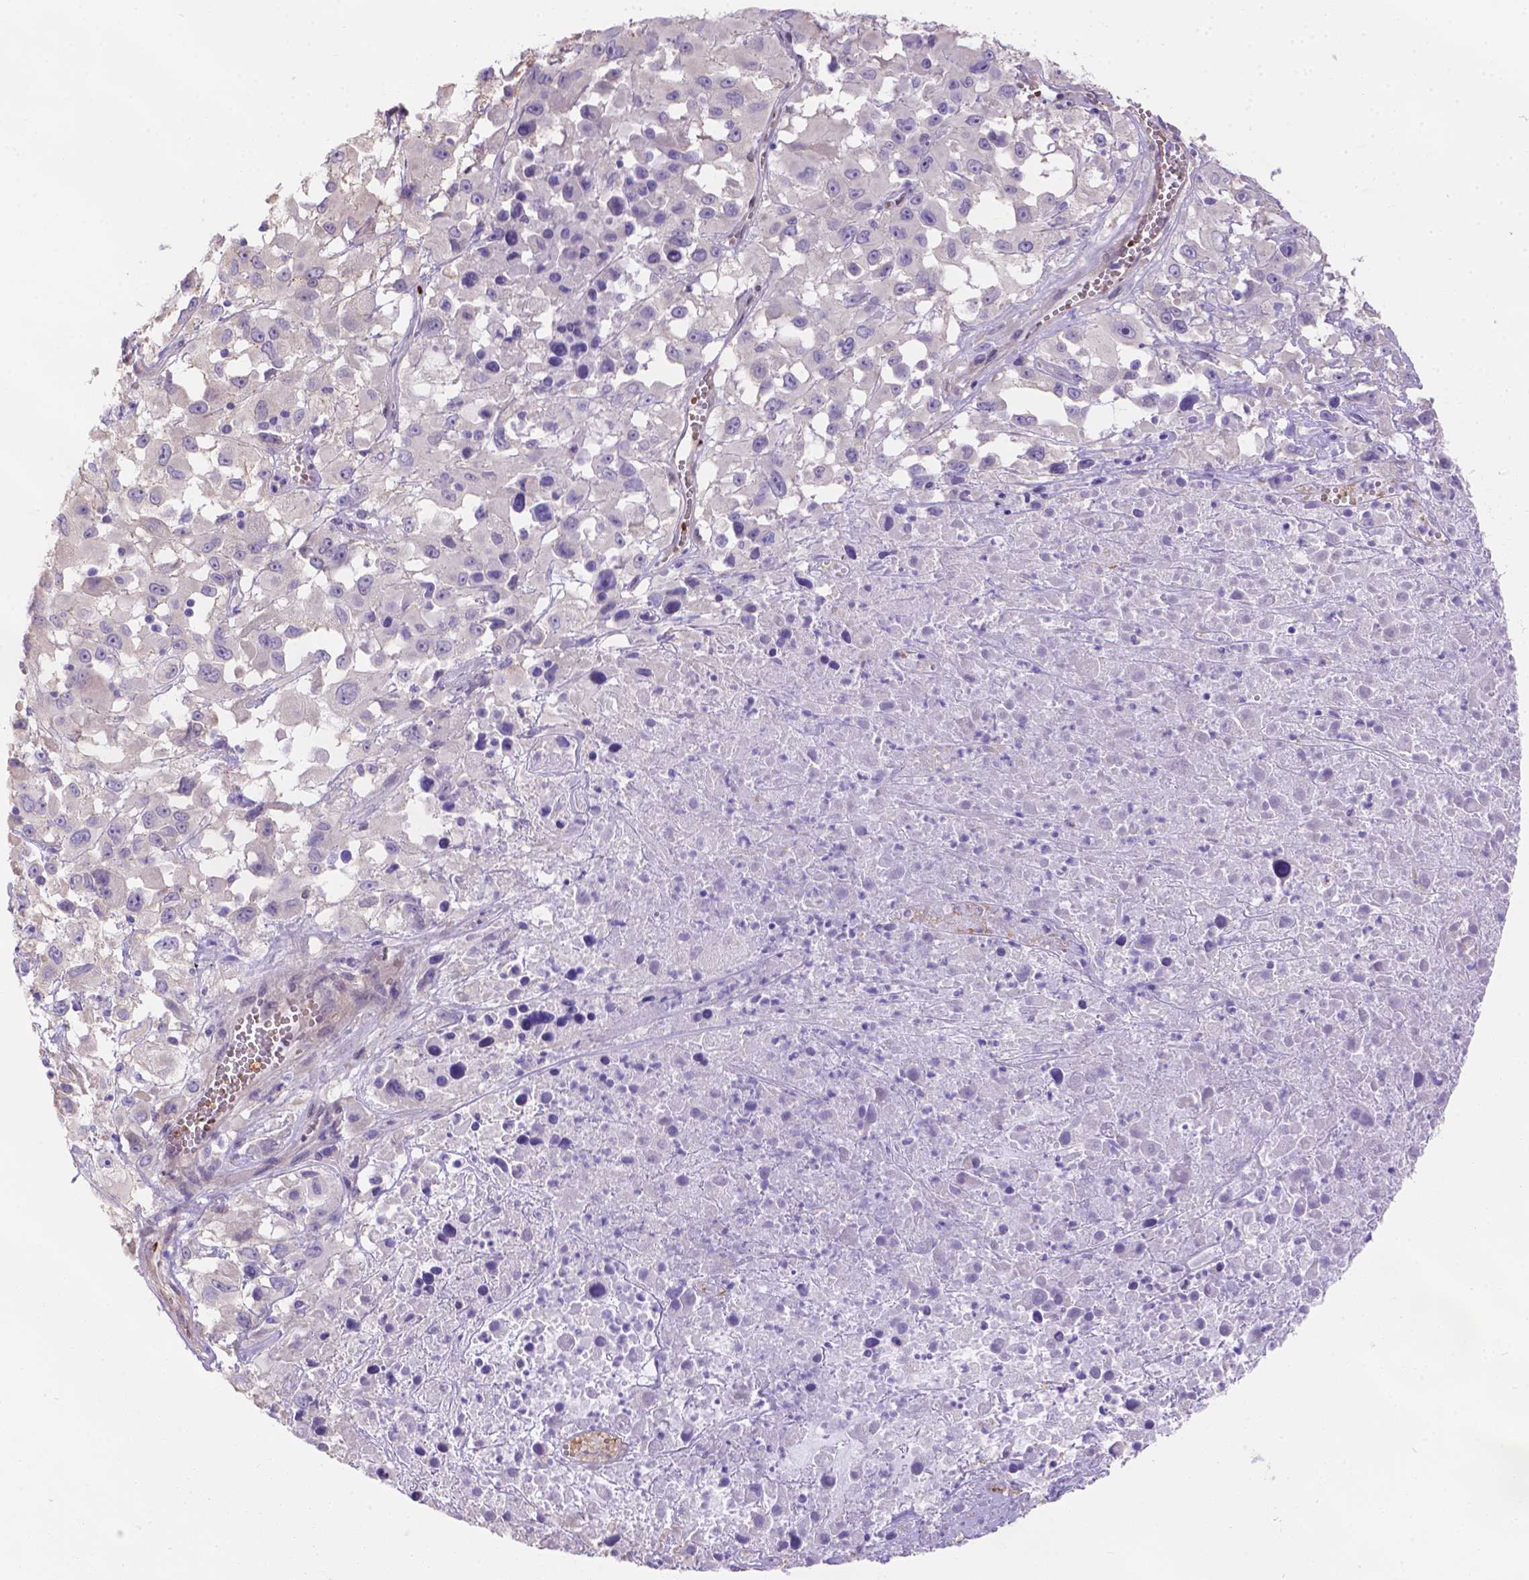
{"staining": {"intensity": "negative", "quantity": "none", "location": "none"}, "tissue": "melanoma", "cell_type": "Tumor cells", "image_type": "cancer", "snomed": [{"axis": "morphology", "description": "Malignant melanoma, Metastatic site"}, {"axis": "topography", "description": "Soft tissue"}], "caption": "Malignant melanoma (metastatic site) was stained to show a protein in brown. There is no significant staining in tumor cells. (DAB immunohistochemistry with hematoxylin counter stain).", "gene": "SLC40A1", "patient": {"sex": "male", "age": 50}}